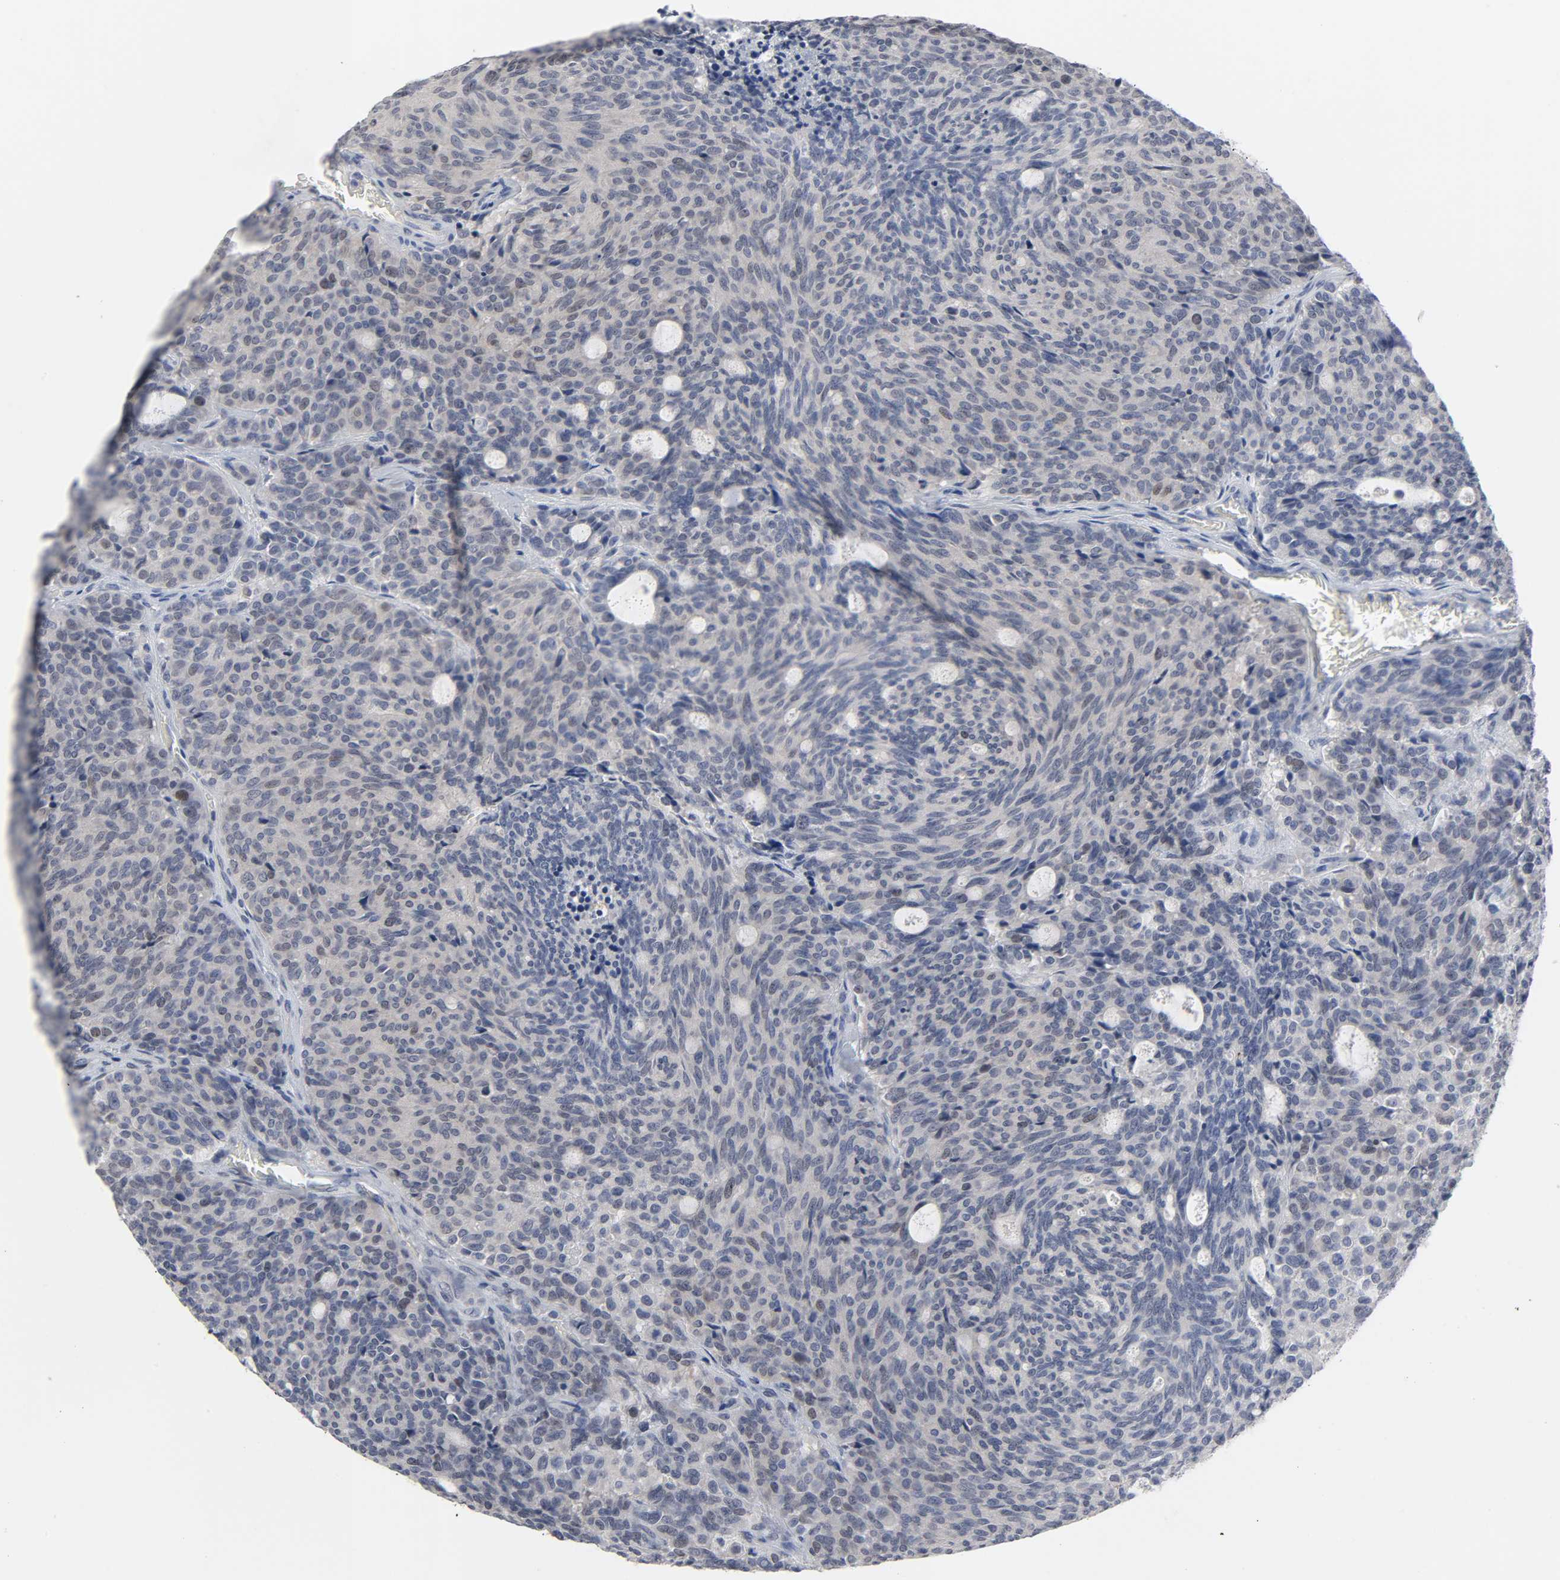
{"staining": {"intensity": "negative", "quantity": "none", "location": "none"}, "tissue": "carcinoid", "cell_type": "Tumor cells", "image_type": "cancer", "snomed": [{"axis": "morphology", "description": "Carcinoid, malignant, NOS"}, {"axis": "topography", "description": "Pancreas"}], "caption": "A histopathology image of carcinoid stained for a protein demonstrates no brown staining in tumor cells. (Stains: DAB immunohistochemistry (IHC) with hematoxylin counter stain, Microscopy: brightfield microscopy at high magnification).", "gene": "SALL2", "patient": {"sex": "female", "age": 54}}